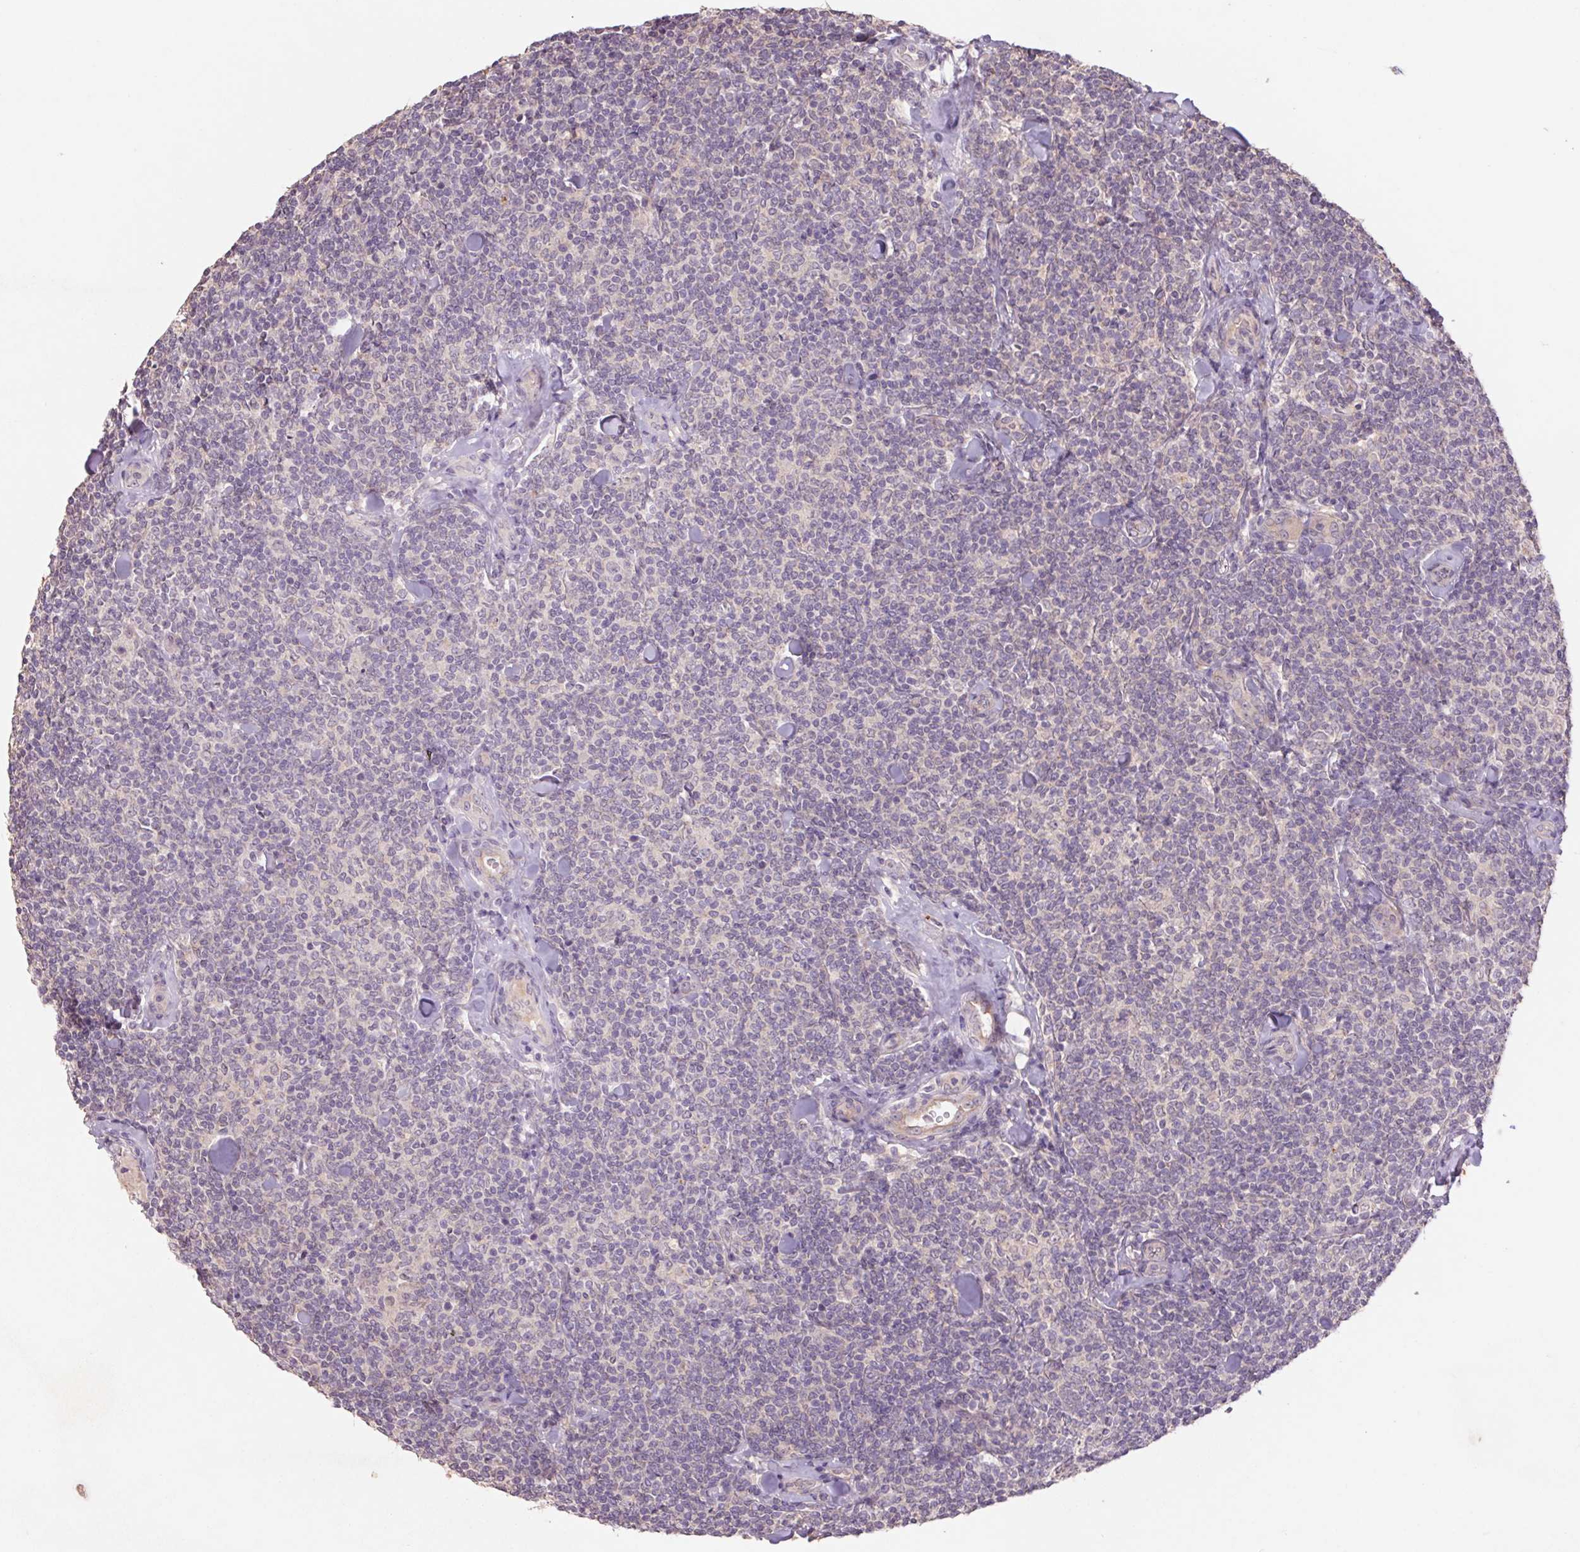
{"staining": {"intensity": "negative", "quantity": "none", "location": "none"}, "tissue": "lymphoma", "cell_type": "Tumor cells", "image_type": "cancer", "snomed": [{"axis": "morphology", "description": "Malignant lymphoma, non-Hodgkin's type, Low grade"}, {"axis": "topography", "description": "Lymph node"}], "caption": "Tumor cells show no significant protein staining in lymphoma. (DAB (3,3'-diaminobenzidine) immunohistochemistry (IHC), high magnification).", "gene": "GRM2", "patient": {"sex": "female", "age": 56}}